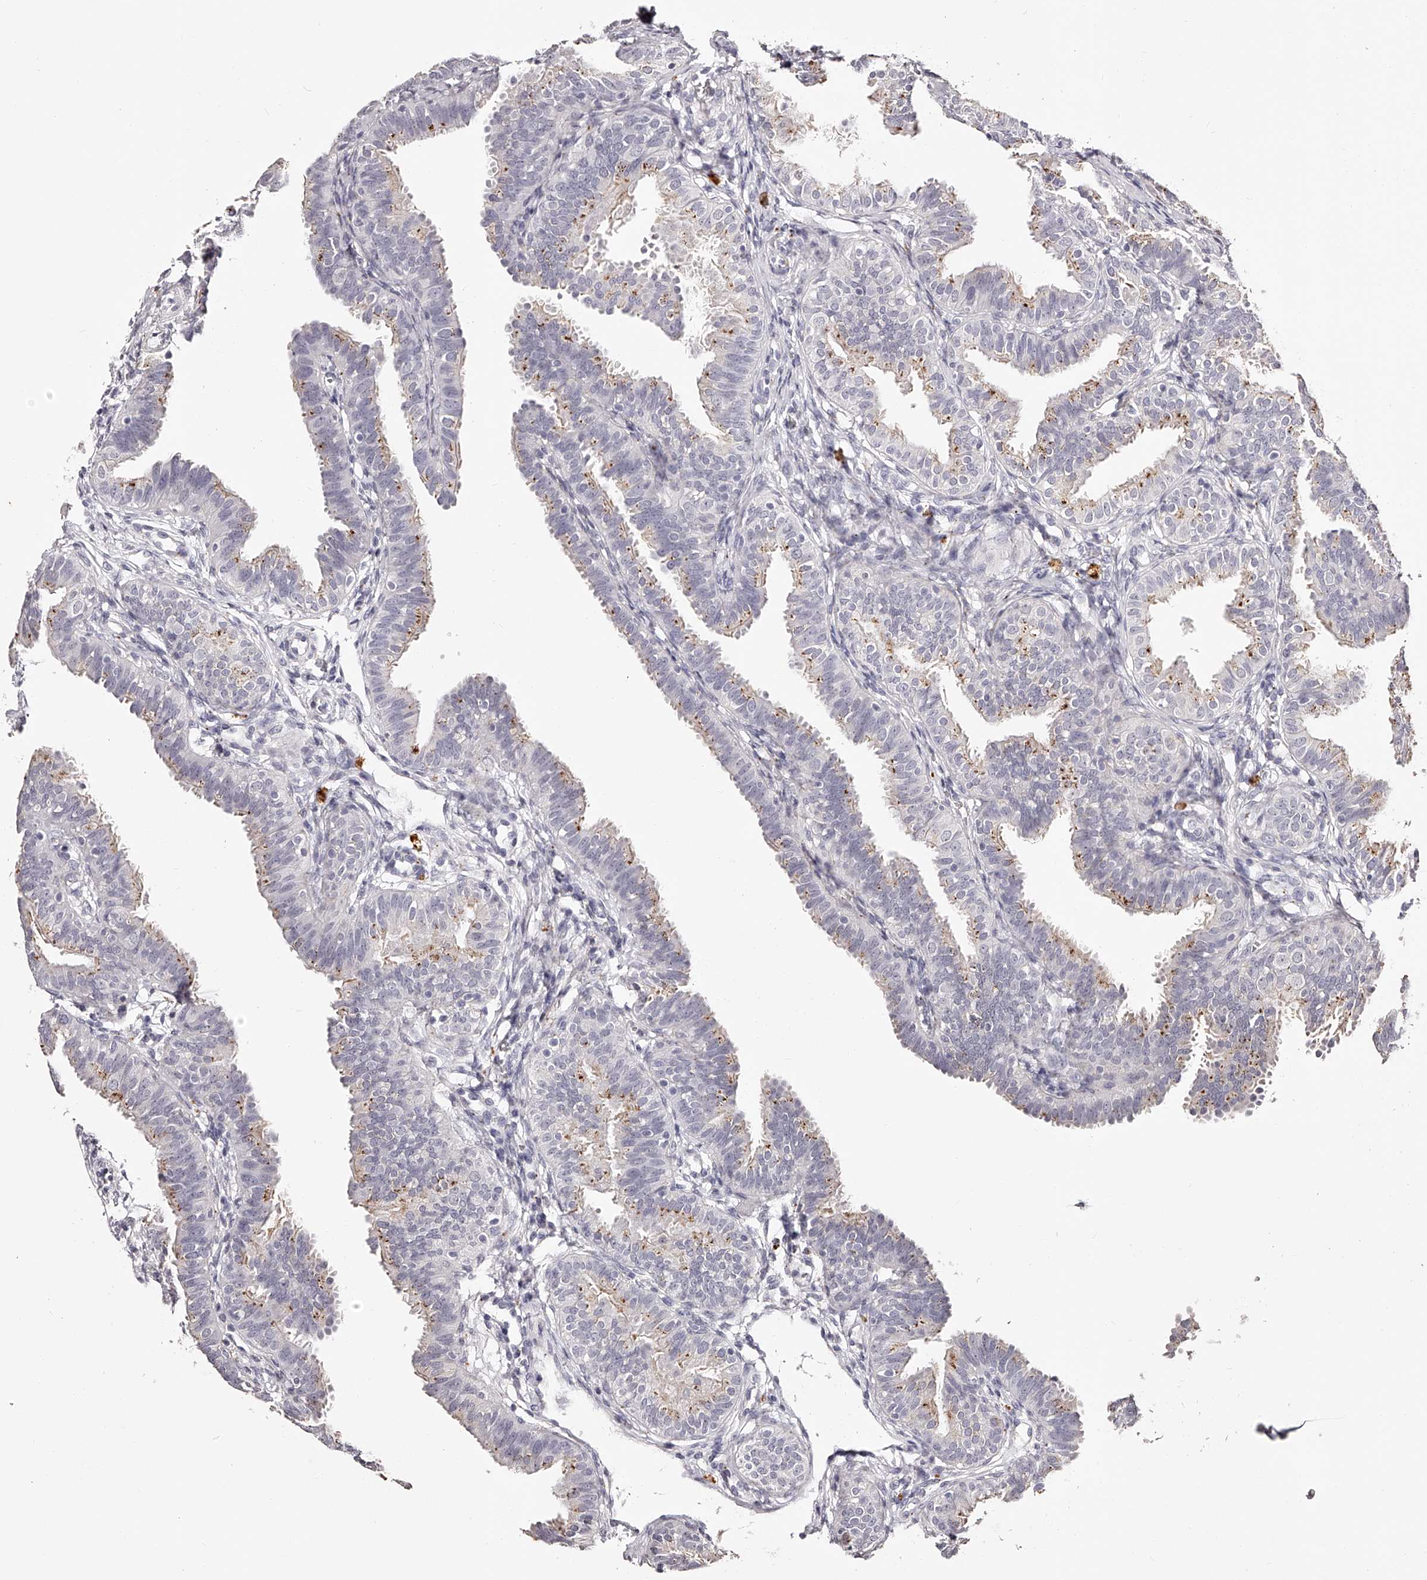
{"staining": {"intensity": "moderate", "quantity": "25%-75%", "location": "cytoplasmic/membranous"}, "tissue": "fallopian tube", "cell_type": "Glandular cells", "image_type": "normal", "snomed": [{"axis": "morphology", "description": "Normal tissue, NOS"}, {"axis": "topography", "description": "Fallopian tube"}], "caption": "Benign fallopian tube reveals moderate cytoplasmic/membranous expression in approximately 25%-75% of glandular cells, visualized by immunohistochemistry.", "gene": "SLC35D3", "patient": {"sex": "female", "age": 35}}